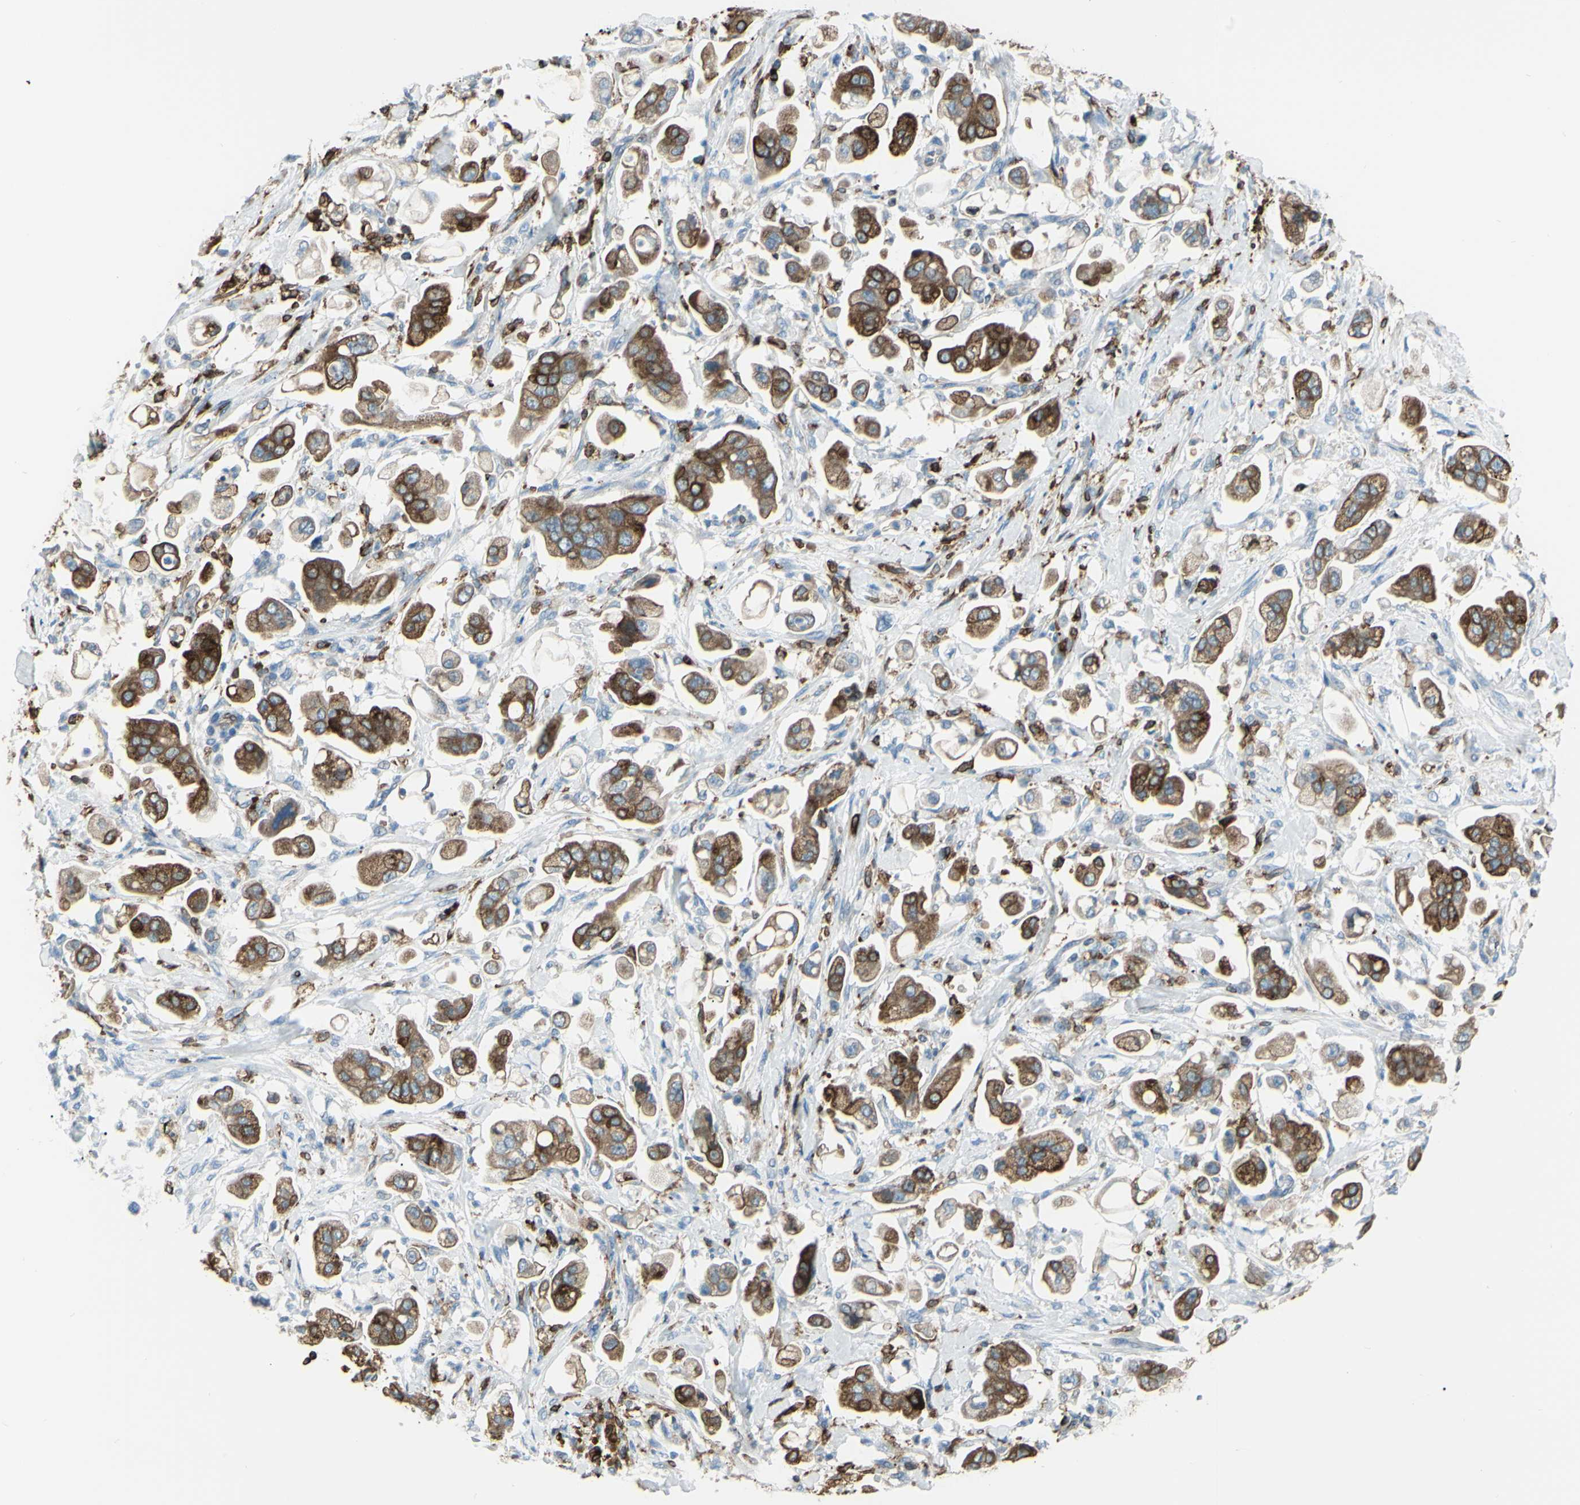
{"staining": {"intensity": "moderate", "quantity": ">75%", "location": "cytoplasmic/membranous"}, "tissue": "stomach cancer", "cell_type": "Tumor cells", "image_type": "cancer", "snomed": [{"axis": "morphology", "description": "Adenocarcinoma, NOS"}, {"axis": "topography", "description": "Stomach"}], "caption": "Human stomach cancer (adenocarcinoma) stained with a protein marker reveals moderate staining in tumor cells.", "gene": "CD74", "patient": {"sex": "male", "age": 62}}